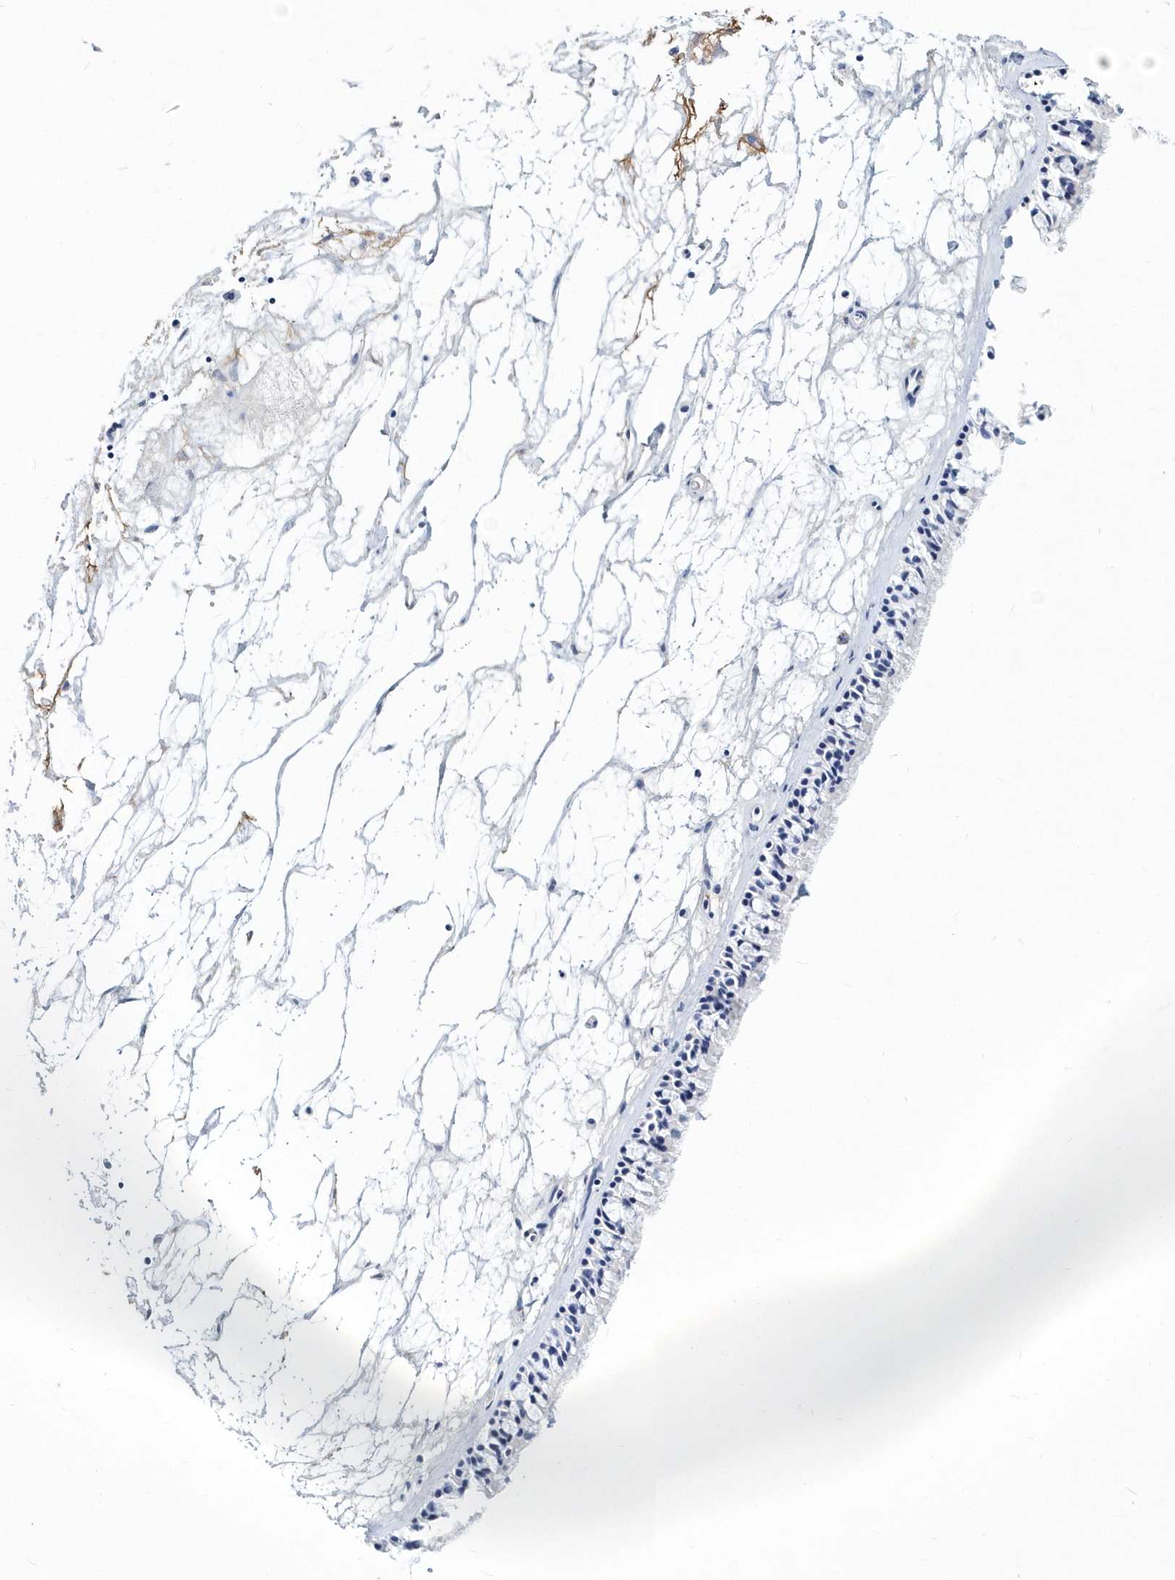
{"staining": {"intensity": "negative", "quantity": "none", "location": "none"}, "tissue": "nasopharynx", "cell_type": "Respiratory epithelial cells", "image_type": "normal", "snomed": [{"axis": "morphology", "description": "Normal tissue, NOS"}, {"axis": "topography", "description": "Nasopharynx"}], "caption": "This is an IHC photomicrograph of benign nasopharynx. There is no staining in respiratory epithelial cells.", "gene": "ITGA2B", "patient": {"sex": "male", "age": 64}}